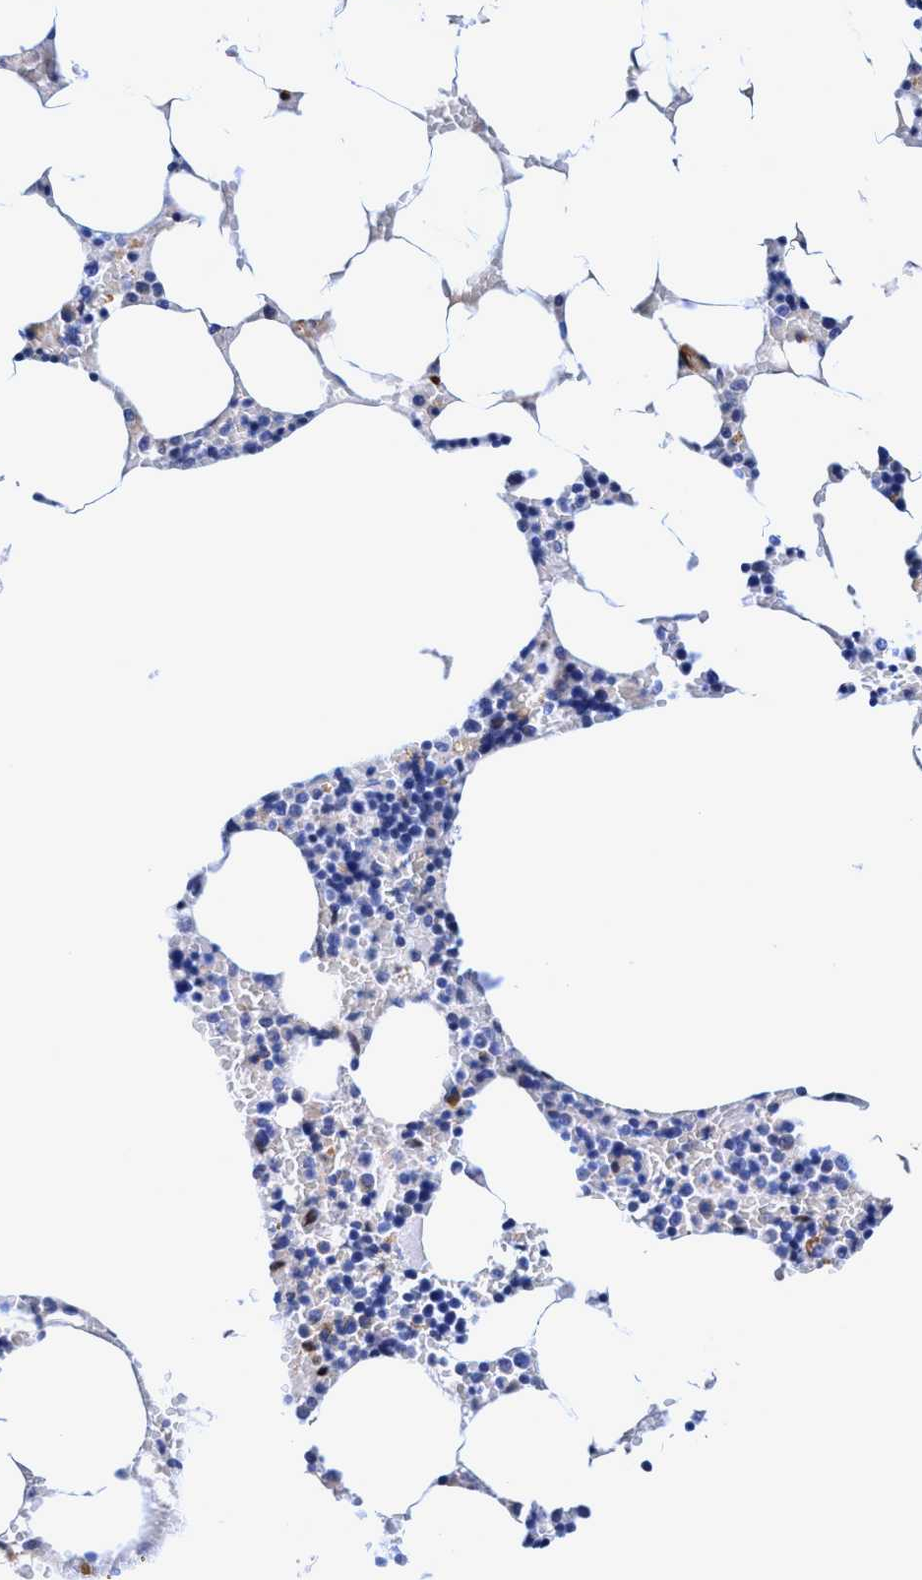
{"staining": {"intensity": "weak", "quantity": "<25%", "location": "cytoplasmic/membranous"}, "tissue": "bone marrow", "cell_type": "Hematopoietic cells", "image_type": "normal", "snomed": [{"axis": "morphology", "description": "Normal tissue, NOS"}, {"axis": "topography", "description": "Bone marrow"}], "caption": "Hematopoietic cells are negative for brown protein staining in benign bone marrow. The staining is performed using DAB brown chromogen with nuclei counter-stained in using hematoxylin.", "gene": "UBALD2", "patient": {"sex": "male", "age": 70}}